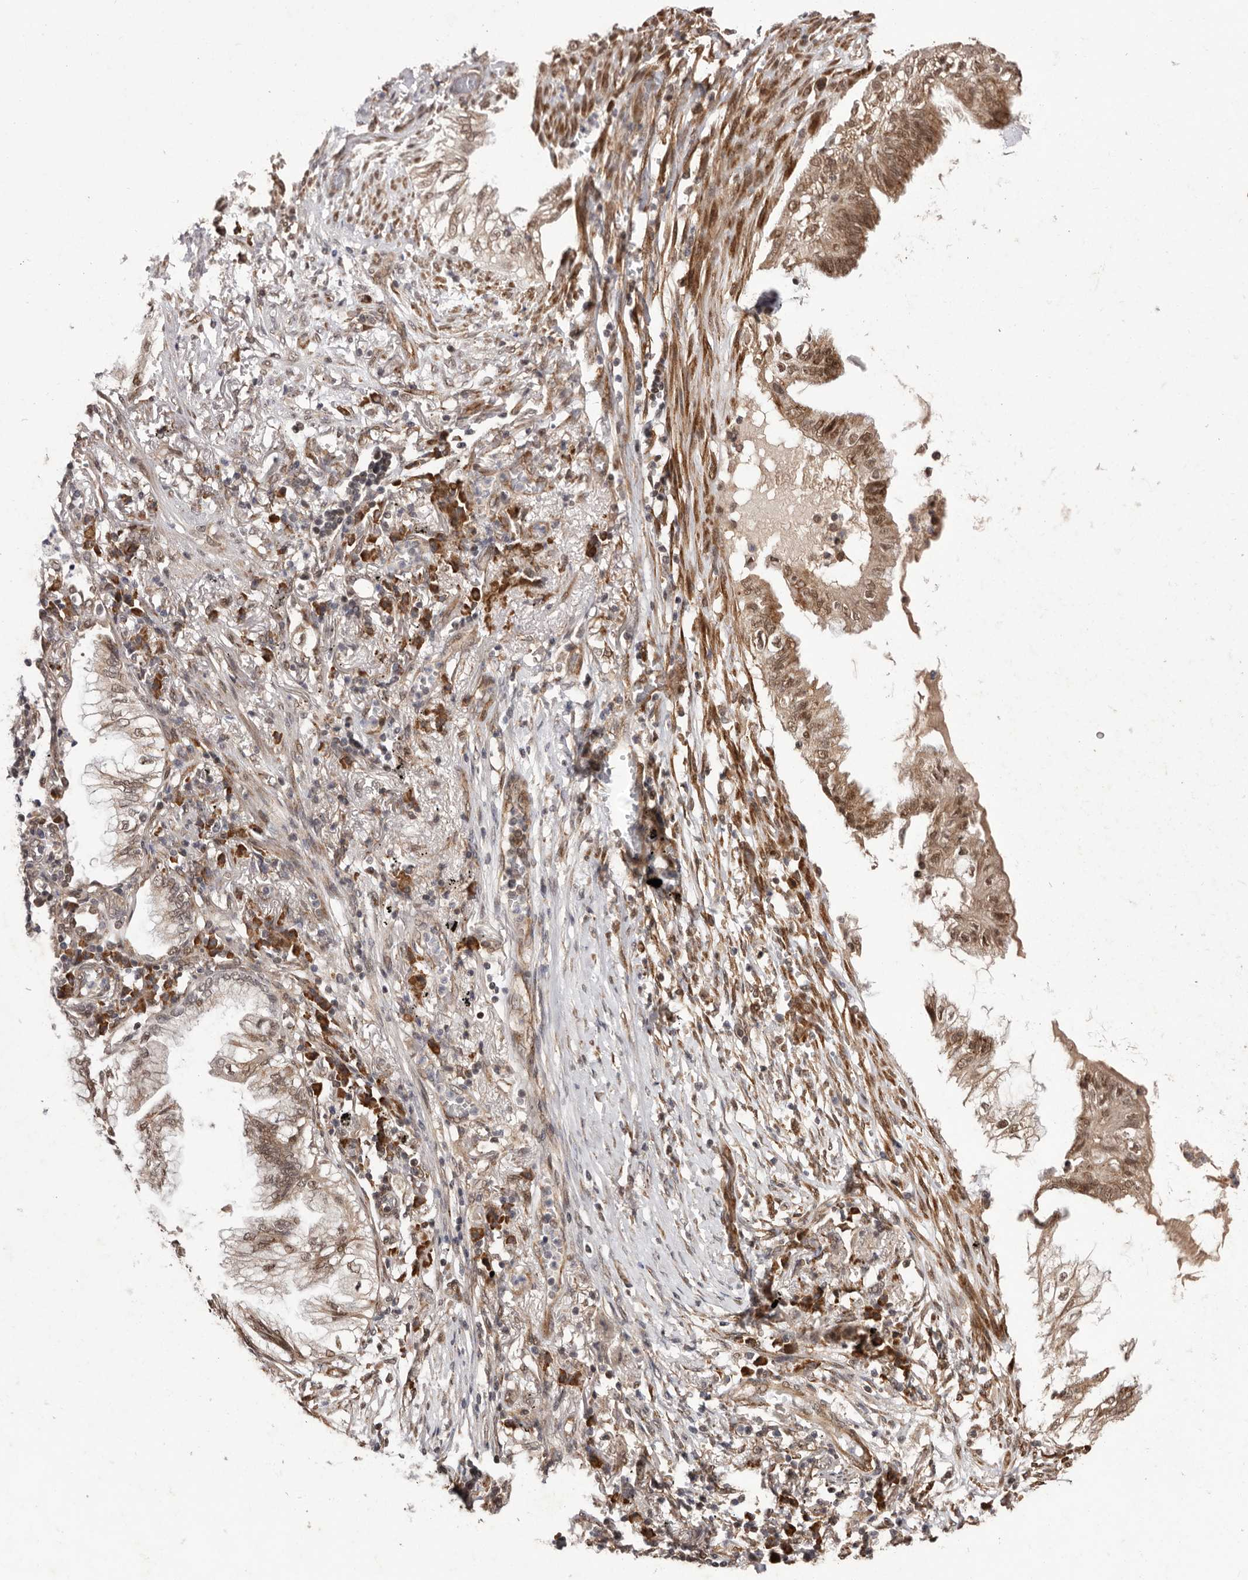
{"staining": {"intensity": "moderate", "quantity": ">75%", "location": "cytoplasmic/membranous,nuclear"}, "tissue": "lung cancer", "cell_type": "Tumor cells", "image_type": "cancer", "snomed": [{"axis": "morphology", "description": "Adenocarcinoma, NOS"}, {"axis": "topography", "description": "Lung"}], "caption": "A micrograph of lung cancer stained for a protein exhibits moderate cytoplasmic/membranous and nuclear brown staining in tumor cells. The staining was performed using DAB (3,3'-diaminobenzidine) to visualize the protein expression in brown, while the nuclei were stained in blue with hematoxylin (Magnification: 20x).", "gene": "LRGUK", "patient": {"sex": "female", "age": 70}}